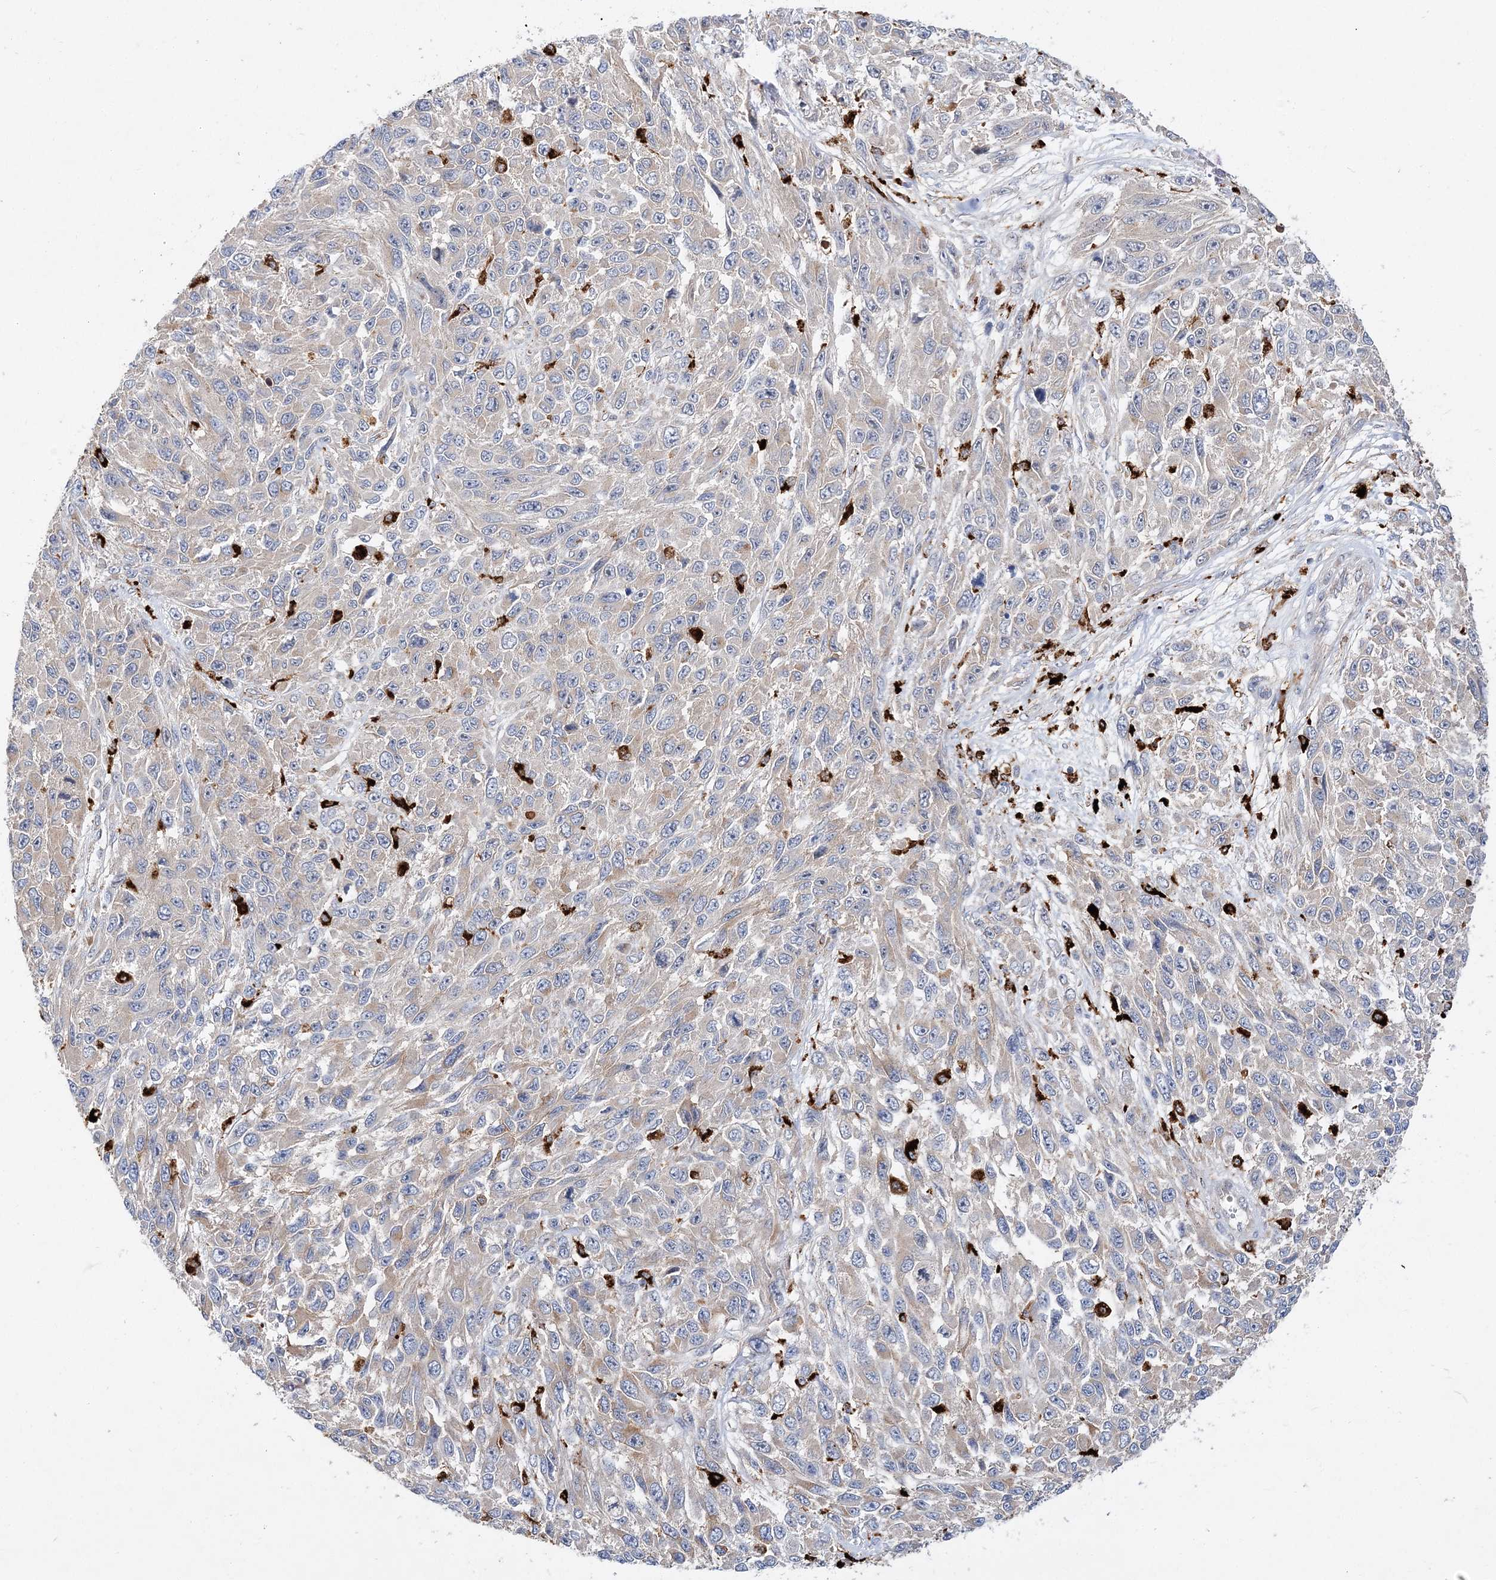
{"staining": {"intensity": "weak", "quantity": "<25%", "location": "cytoplasmic/membranous"}, "tissue": "melanoma", "cell_type": "Tumor cells", "image_type": "cancer", "snomed": [{"axis": "morphology", "description": "Malignant melanoma, NOS"}, {"axis": "topography", "description": "Skin"}], "caption": "A photomicrograph of melanoma stained for a protein shows no brown staining in tumor cells.", "gene": "C3orf38", "patient": {"sex": "female", "age": 96}}